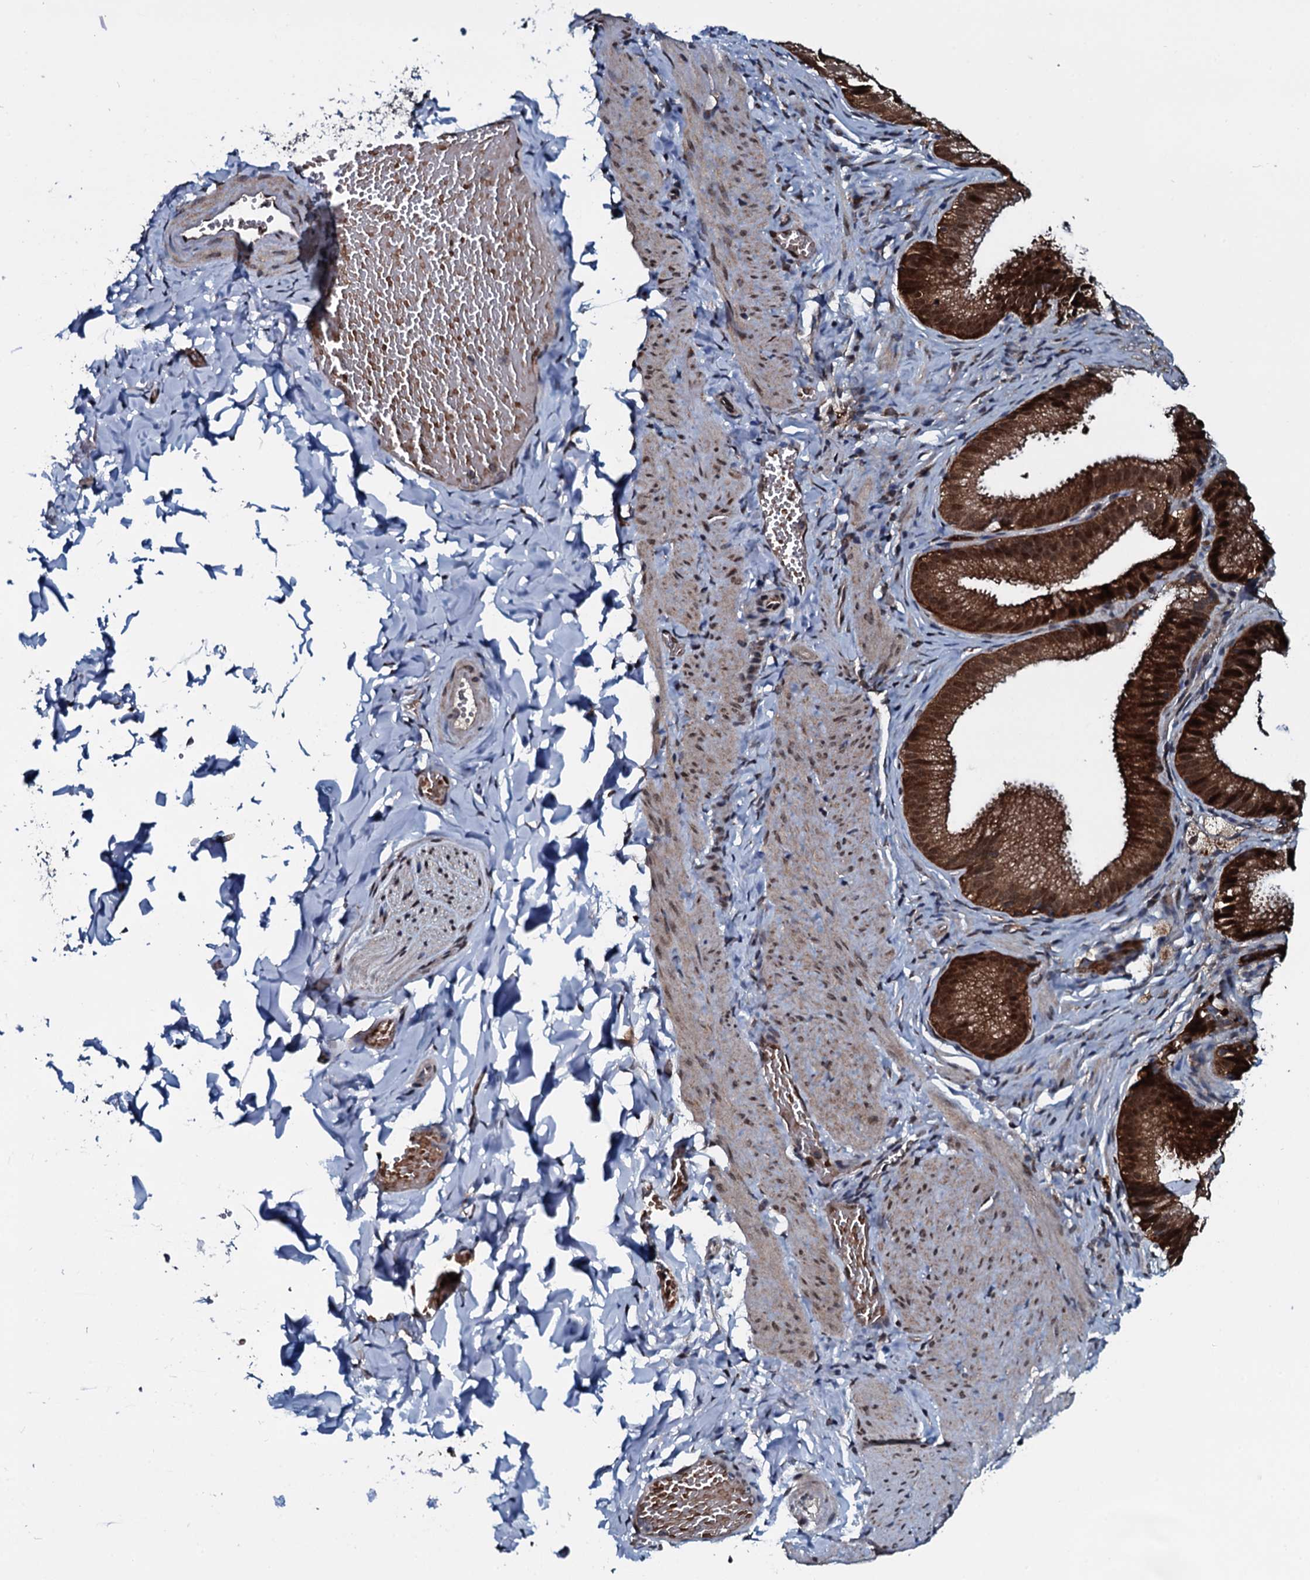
{"staining": {"intensity": "weak", "quantity": "25%-75%", "location": "nuclear"}, "tissue": "adipose tissue", "cell_type": "Adipocytes", "image_type": "normal", "snomed": [{"axis": "morphology", "description": "Normal tissue, NOS"}, {"axis": "topography", "description": "Gallbladder"}, {"axis": "topography", "description": "Peripheral nerve tissue"}], "caption": "Human adipose tissue stained with a protein marker displays weak staining in adipocytes.", "gene": "HDDC3", "patient": {"sex": "male", "age": 38}}